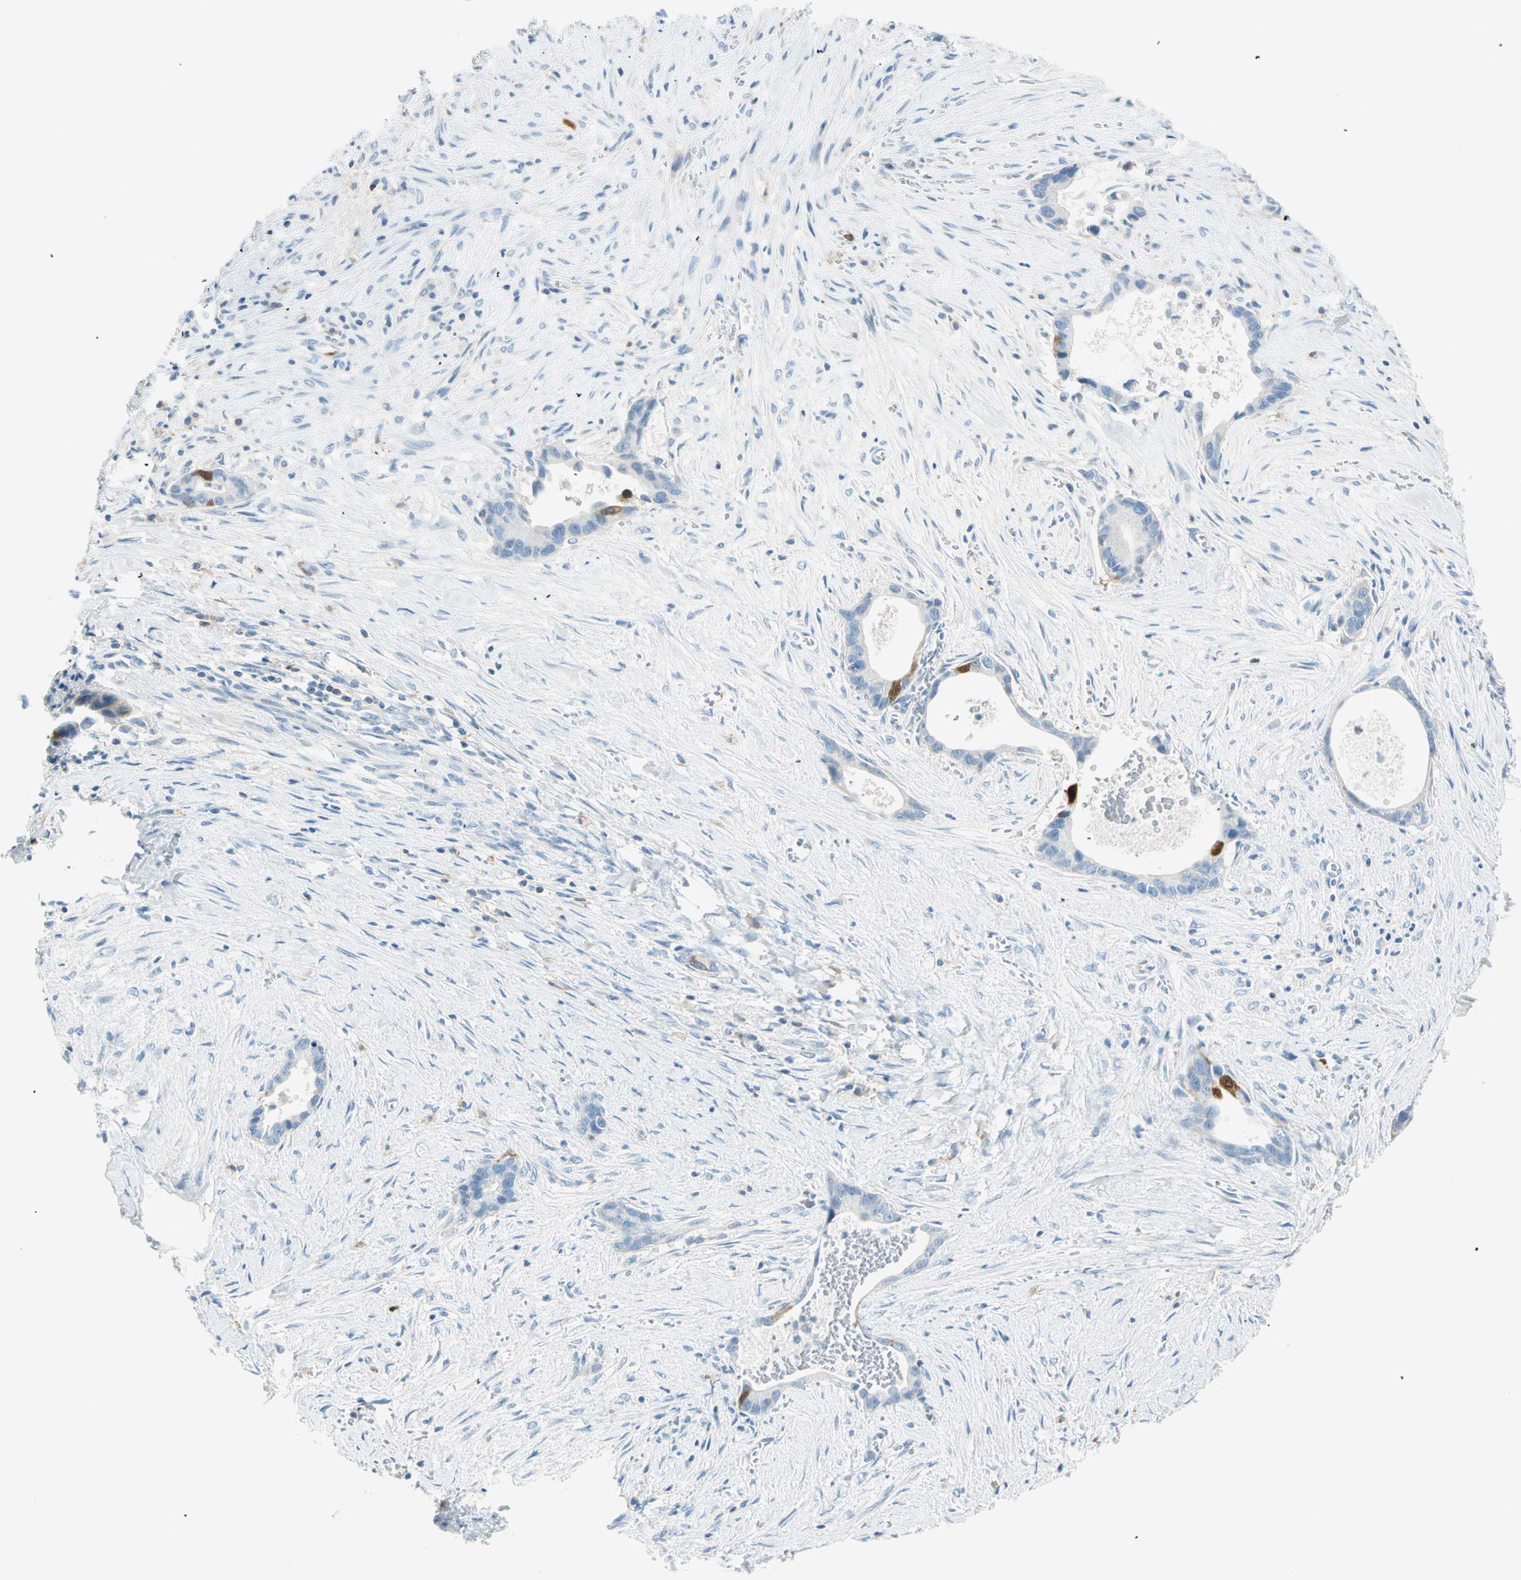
{"staining": {"intensity": "moderate", "quantity": "<25%", "location": "cytoplasmic/membranous,nuclear"}, "tissue": "liver cancer", "cell_type": "Tumor cells", "image_type": "cancer", "snomed": [{"axis": "morphology", "description": "Cholangiocarcinoma"}, {"axis": "topography", "description": "Liver"}], "caption": "DAB (3,3'-diaminobenzidine) immunohistochemical staining of human liver cancer (cholangiocarcinoma) exhibits moderate cytoplasmic/membranous and nuclear protein positivity in about <25% of tumor cells.", "gene": "PTTG1", "patient": {"sex": "female", "age": 55}}